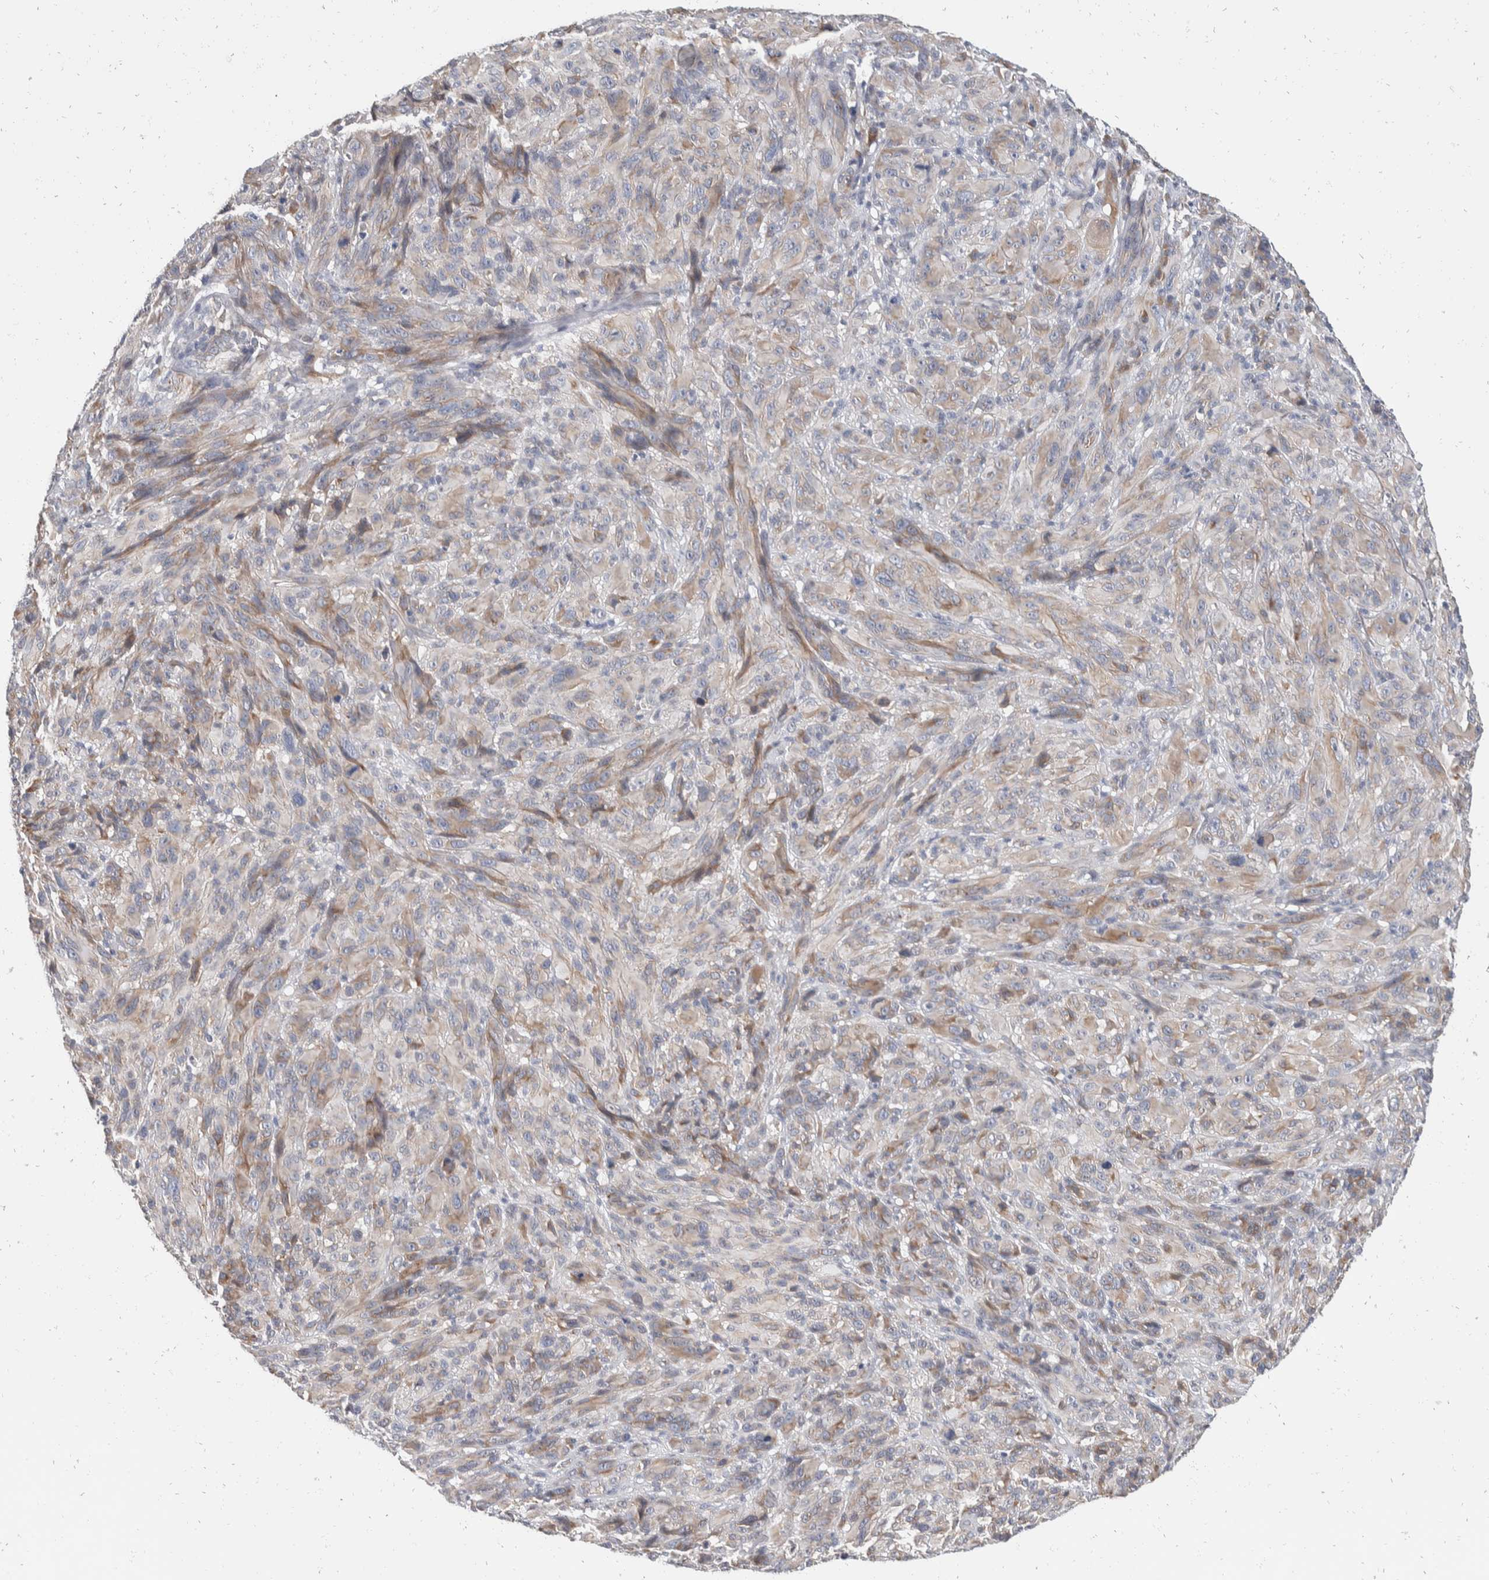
{"staining": {"intensity": "negative", "quantity": "none", "location": "none"}, "tissue": "melanoma", "cell_type": "Tumor cells", "image_type": "cancer", "snomed": [{"axis": "morphology", "description": "Malignant melanoma, NOS"}, {"axis": "topography", "description": "Skin of head"}], "caption": "DAB (3,3'-diaminobenzidine) immunohistochemical staining of human melanoma reveals no significant positivity in tumor cells.", "gene": "TMEM245", "patient": {"sex": "male", "age": 96}}